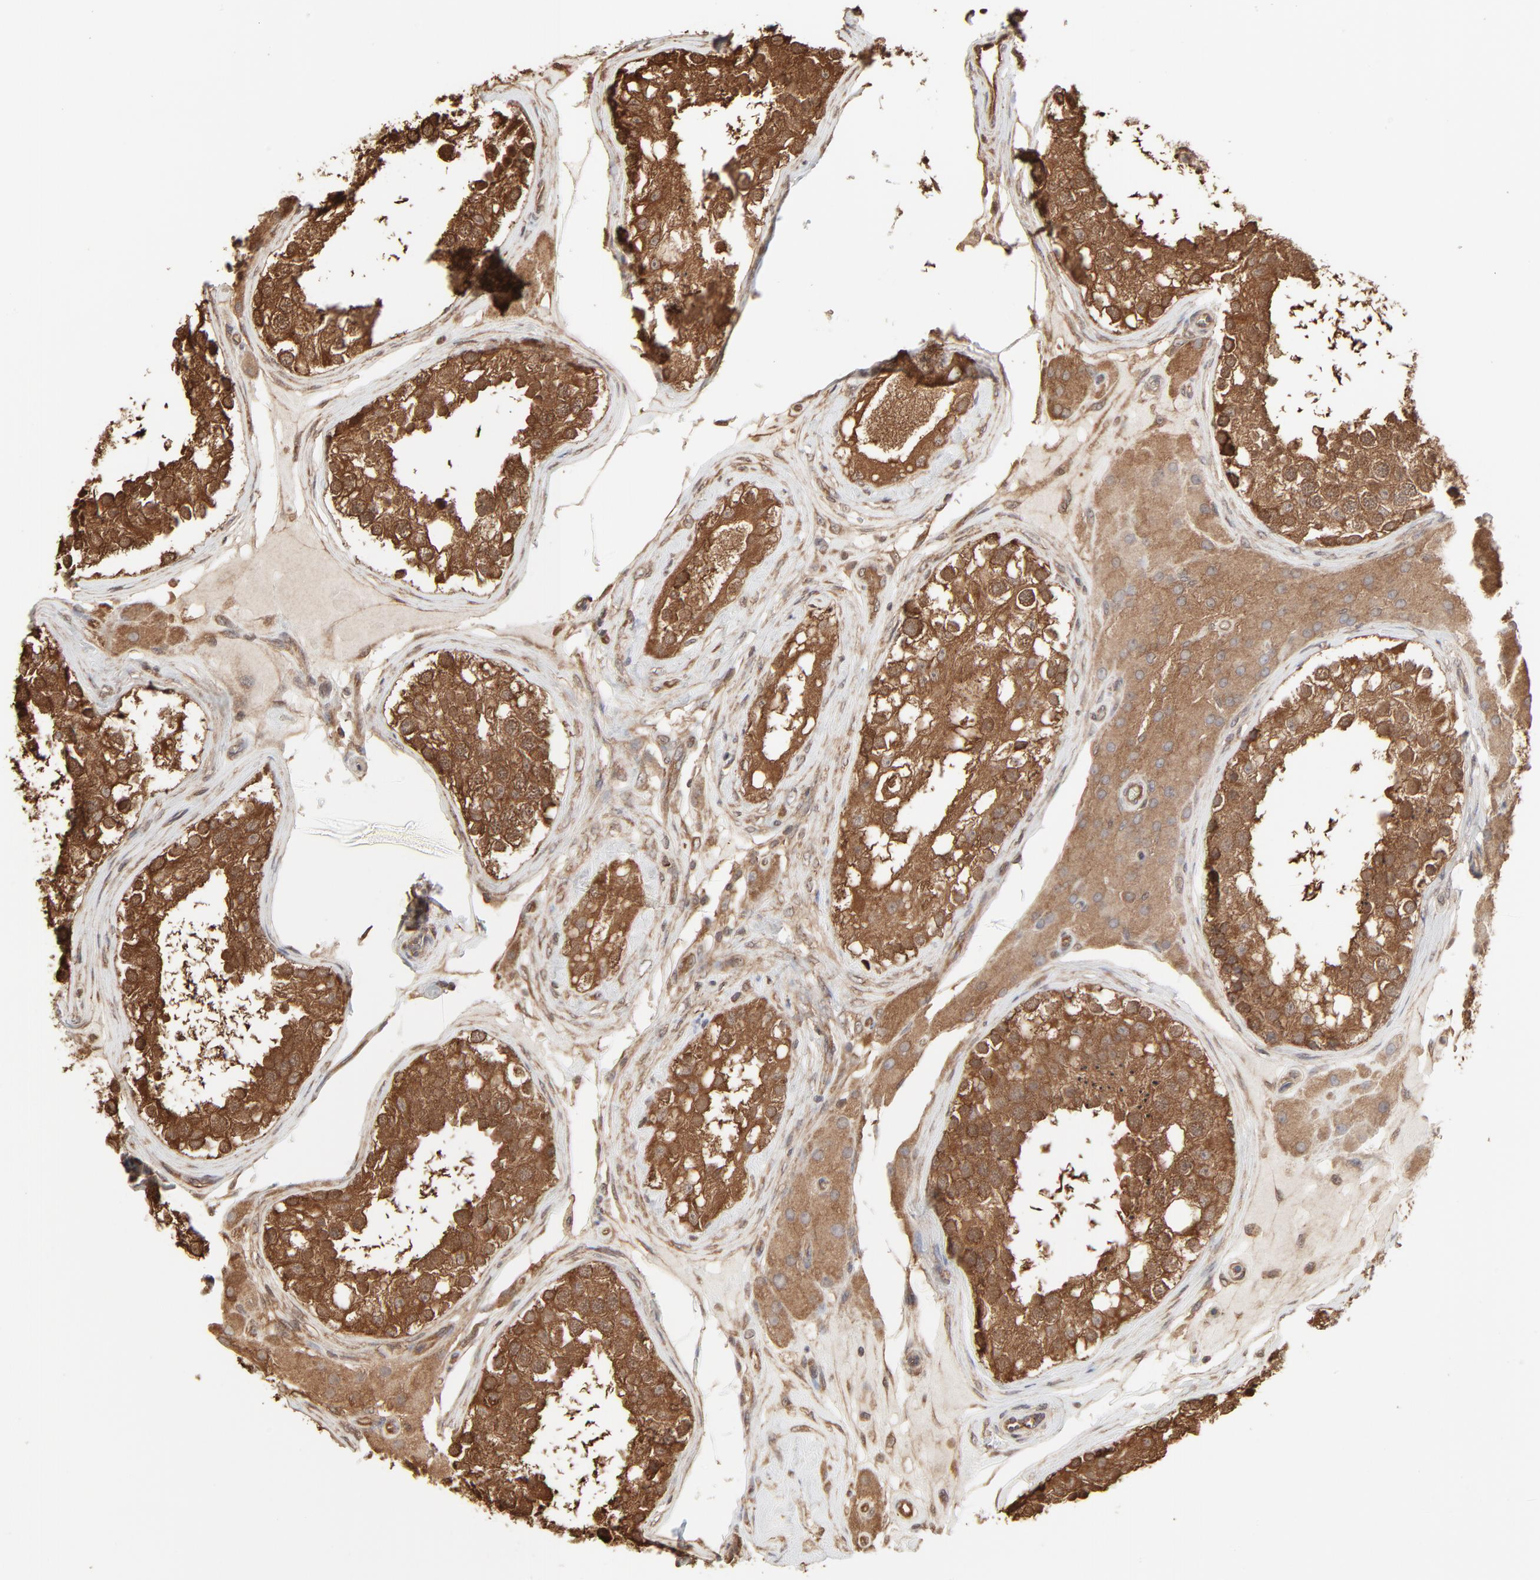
{"staining": {"intensity": "moderate", "quantity": ">75%", "location": "cytoplasmic/membranous"}, "tissue": "testis", "cell_type": "Cells in seminiferous ducts", "image_type": "normal", "snomed": [{"axis": "morphology", "description": "Normal tissue, NOS"}, {"axis": "topography", "description": "Testis"}], "caption": "Protein expression analysis of benign human testis reveals moderate cytoplasmic/membranous staining in approximately >75% of cells in seminiferous ducts. (Stains: DAB in brown, nuclei in blue, Microscopy: brightfield microscopy at high magnification).", "gene": "PPP2CA", "patient": {"sex": "male", "age": 68}}